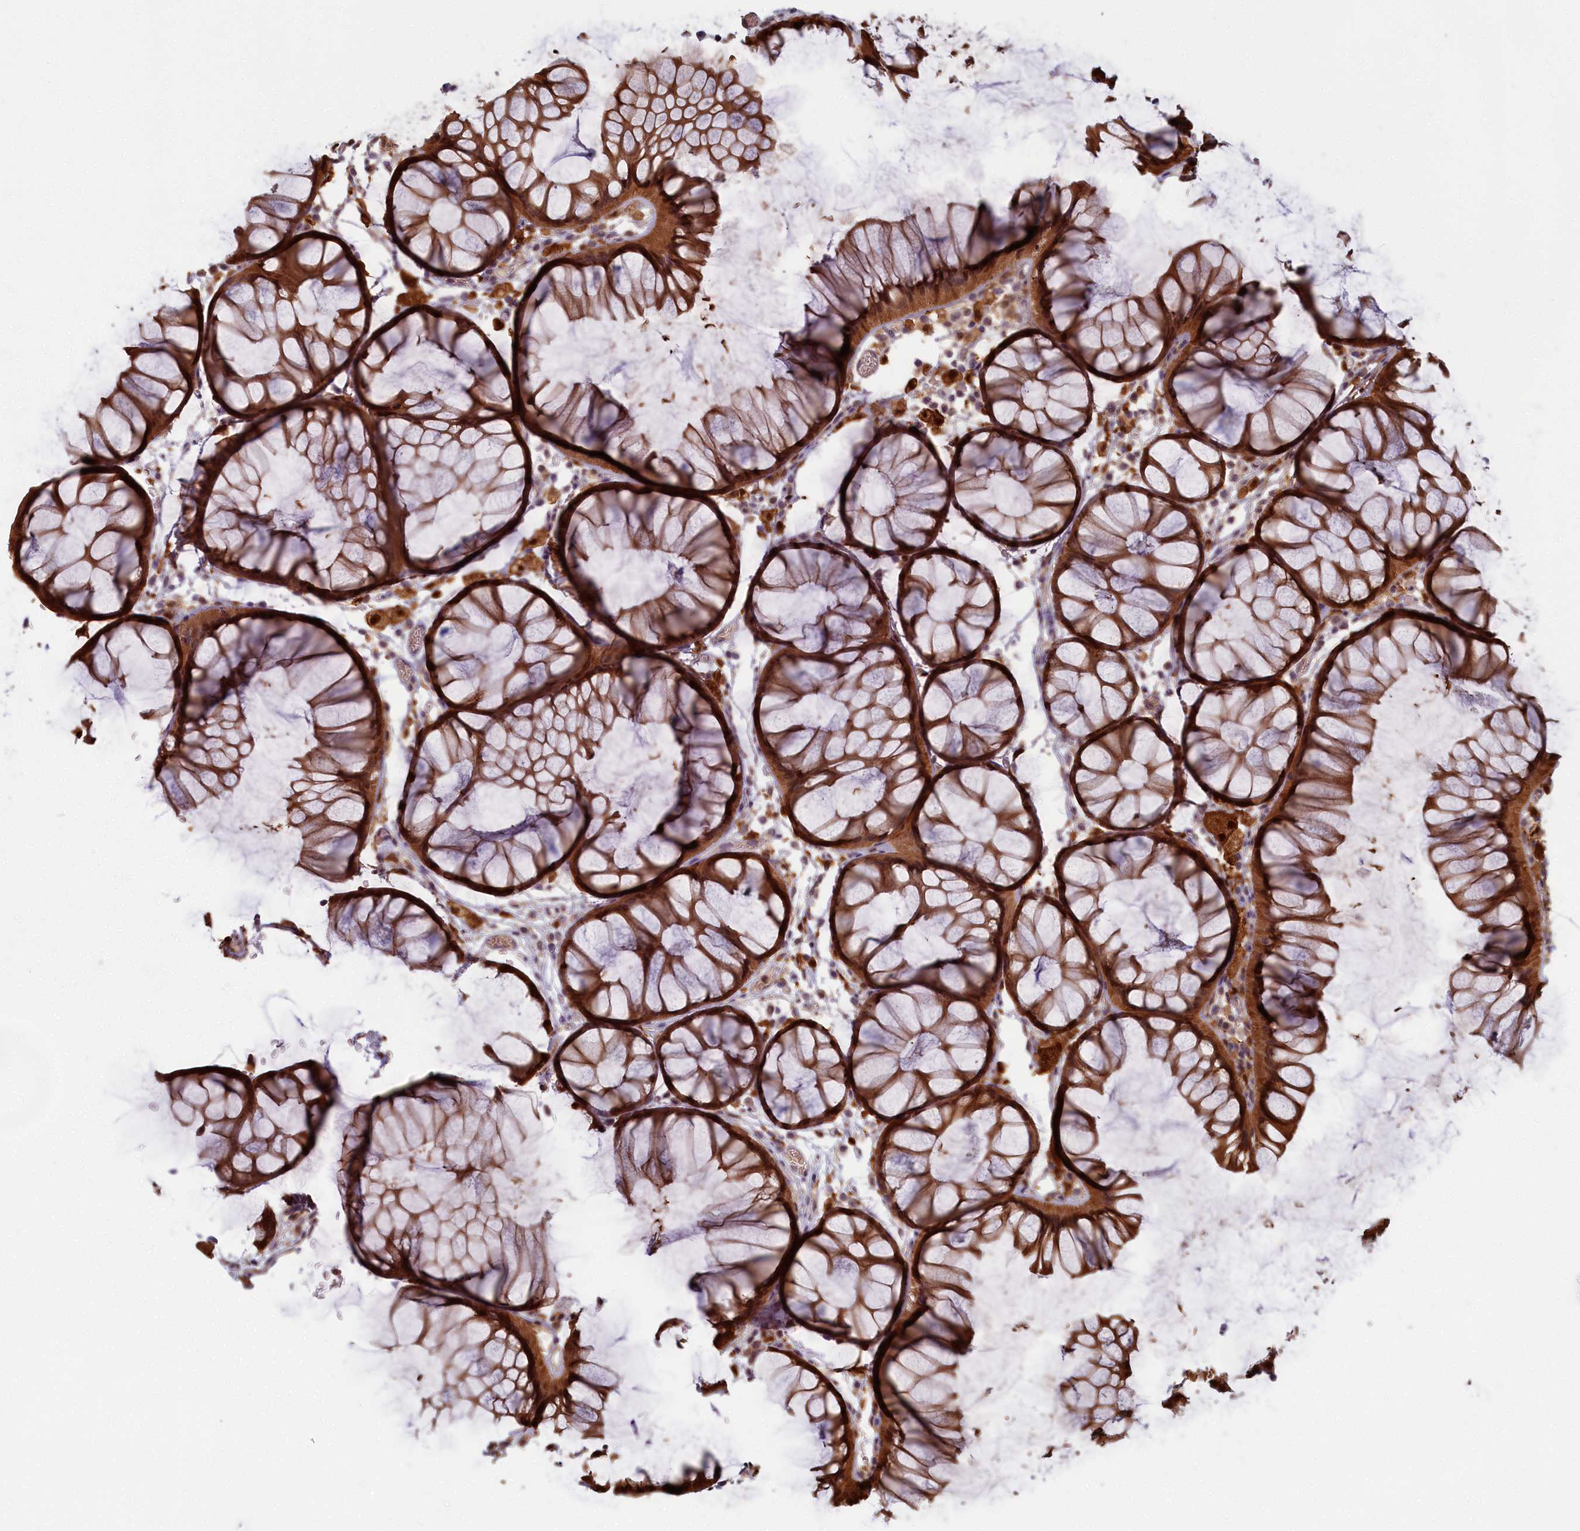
{"staining": {"intensity": "moderate", "quantity": ">75%", "location": "cytoplasmic/membranous"}, "tissue": "colon", "cell_type": "Endothelial cells", "image_type": "normal", "snomed": [{"axis": "morphology", "description": "Normal tissue, NOS"}, {"axis": "topography", "description": "Colon"}], "caption": "Immunohistochemistry image of normal colon: colon stained using immunohistochemistry shows medium levels of moderate protein expression localized specifically in the cytoplasmic/membranous of endothelial cells, appearing as a cytoplasmic/membranous brown color.", "gene": "BLVRB", "patient": {"sex": "female", "age": 82}}